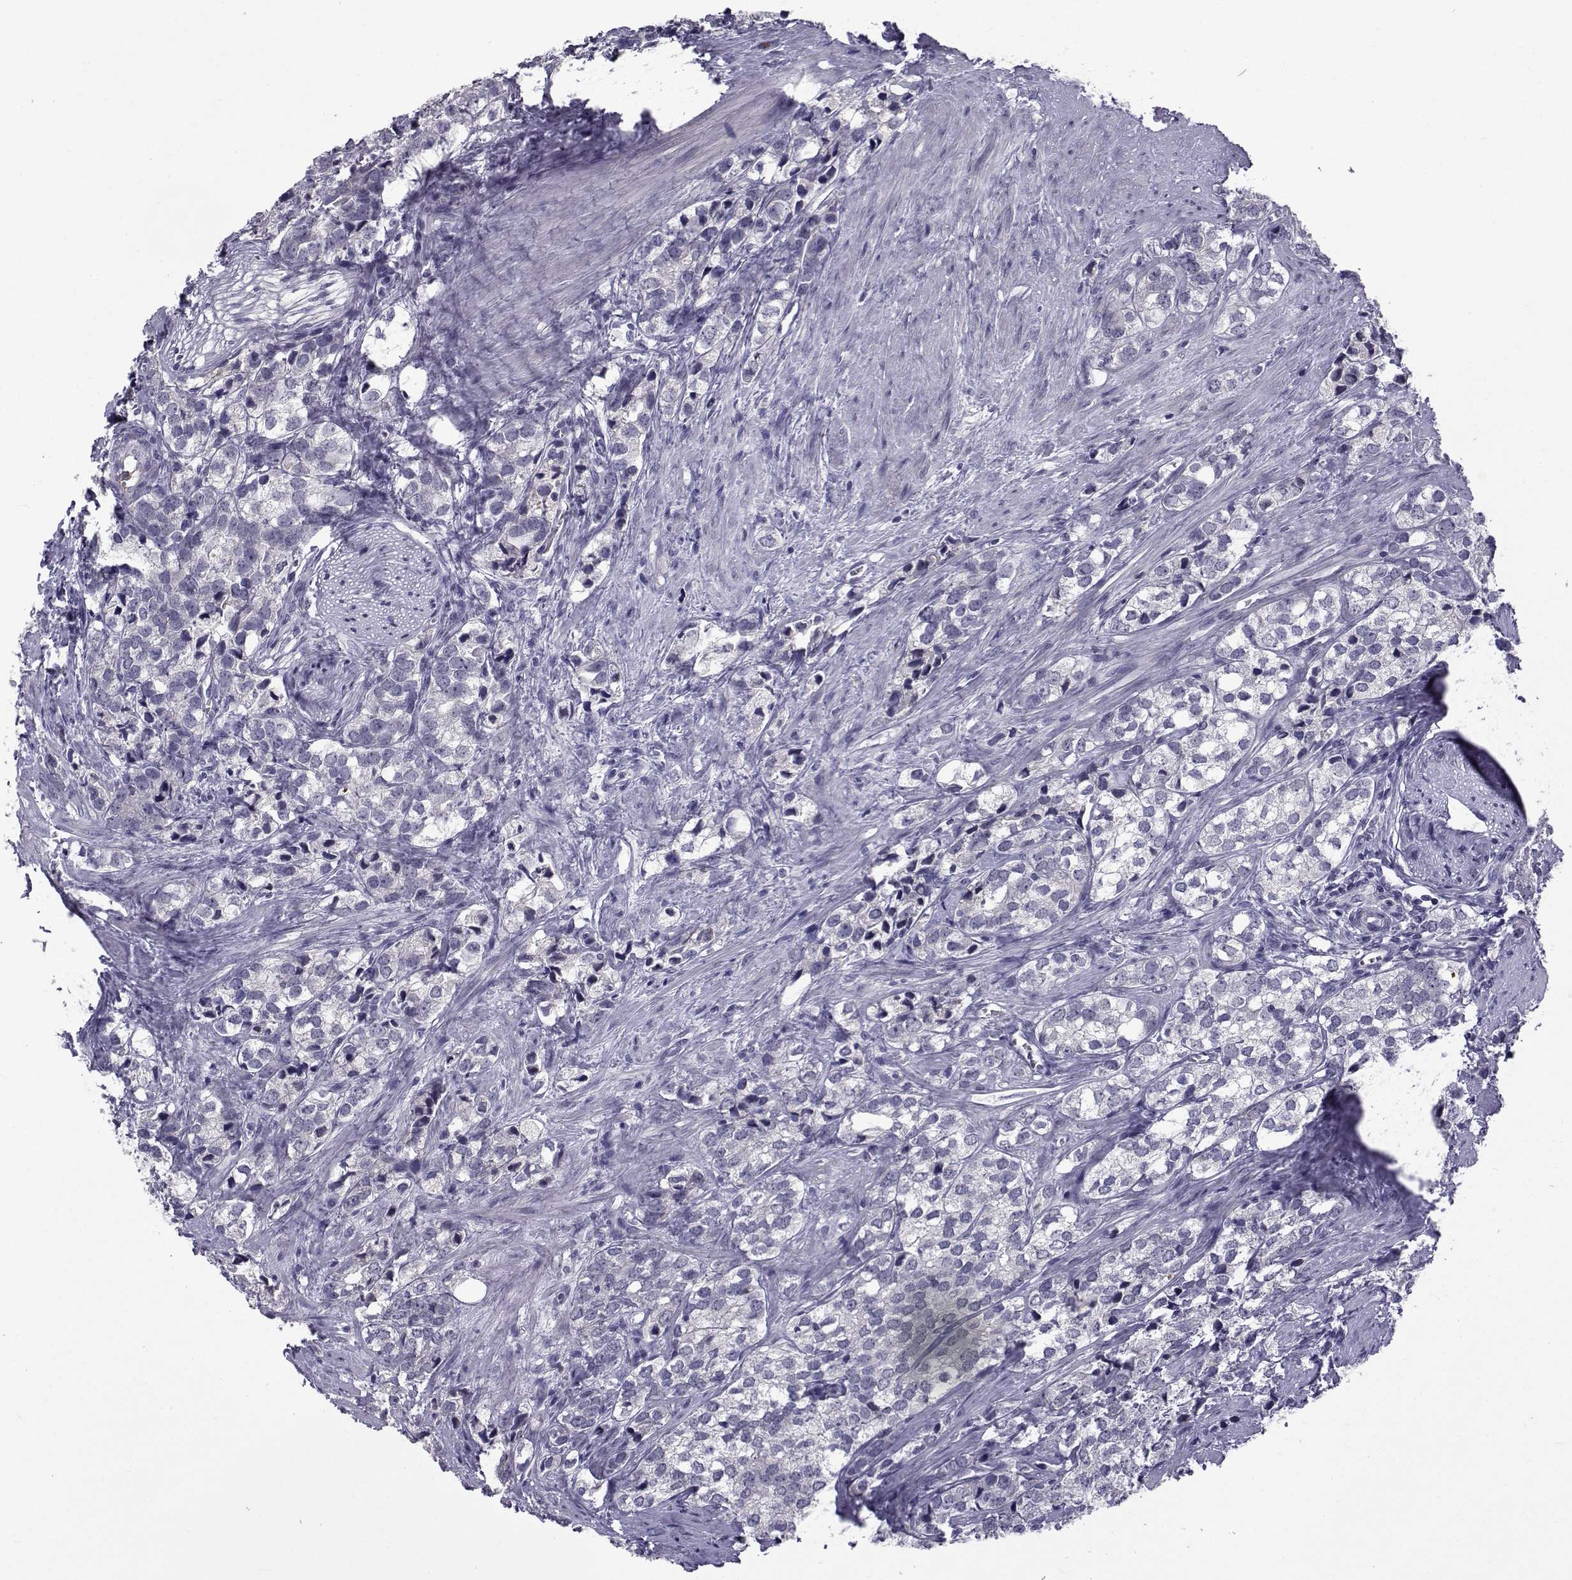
{"staining": {"intensity": "negative", "quantity": "none", "location": "none"}, "tissue": "prostate cancer", "cell_type": "Tumor cells", "image_type": "cancer", "snomed": [{"axis": "morphology", "description": "Adenocarcinoma, NOS"}, {"axis": "topography", "description": "Prostate and seminal vesicle, NOS"}], "caption": "An immunohistochemistry histopathology image of prostate adenocarcinoma is shown. There is no staining in tumor cells of prostate adenocarcinoma.", "gene": "TNFRSF11B", "patient": {"sex": "male", "age": 63}}